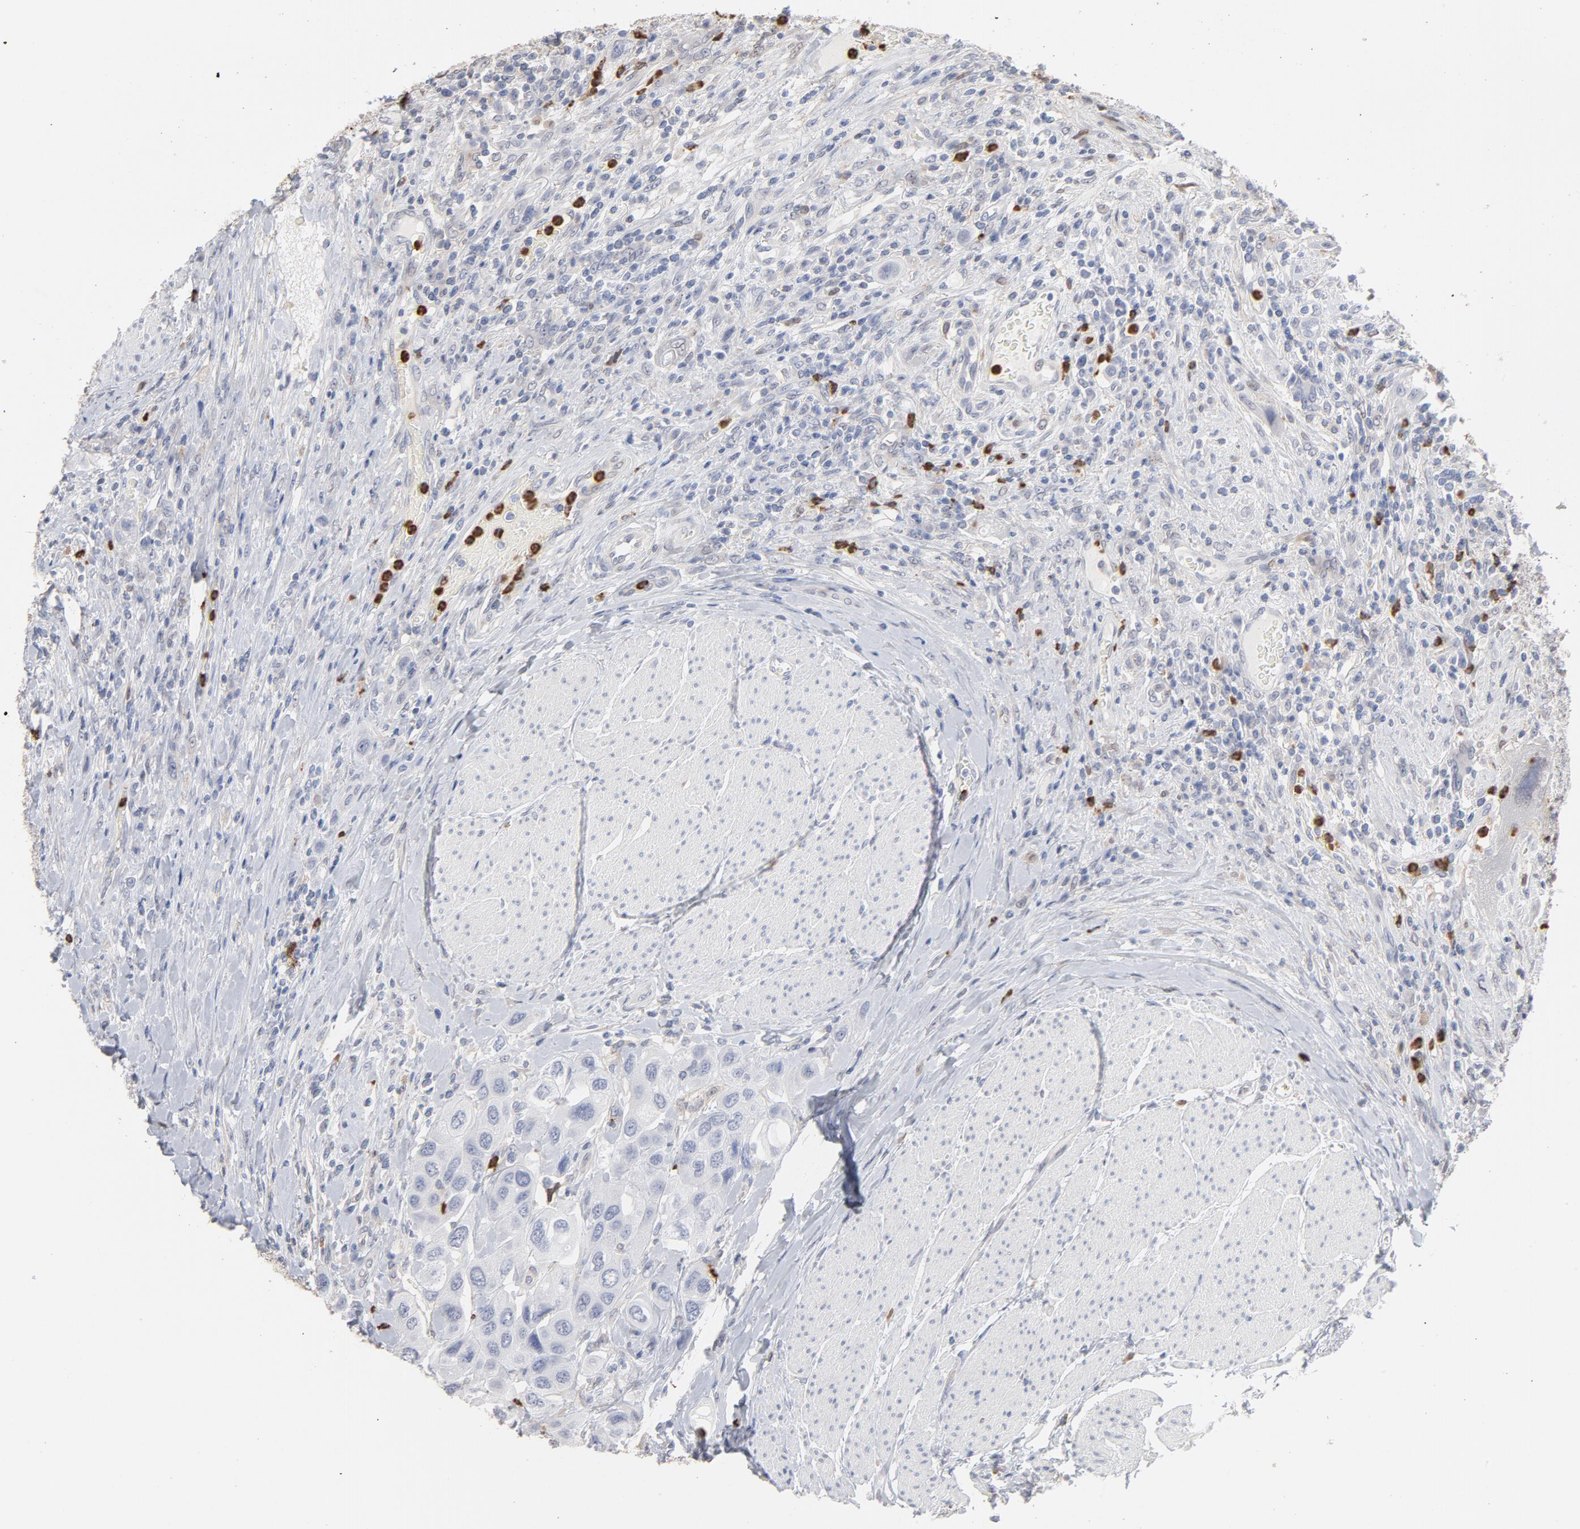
{"staining": {"intensity": "negative", "quantity": "none", "location": "none"}, "tissue": "urothelial cancer", "cell_type": "Tumor cells", "image_type": "cancer", "snomed": [{"axis": "morphology", "description": "Urothelial carcinoma, High grade"}, {"axis": "topography", "description": "Urinary bladder"}], "caption": "This micrograph is of urothelial cancer stained with immunohistochemistry to label a protein in brown with the nuclei are counter-stained blue. There is no staining in tumor cells.", "gene": "PNMA1", "patient": {"sex": "male", "age": 50}}